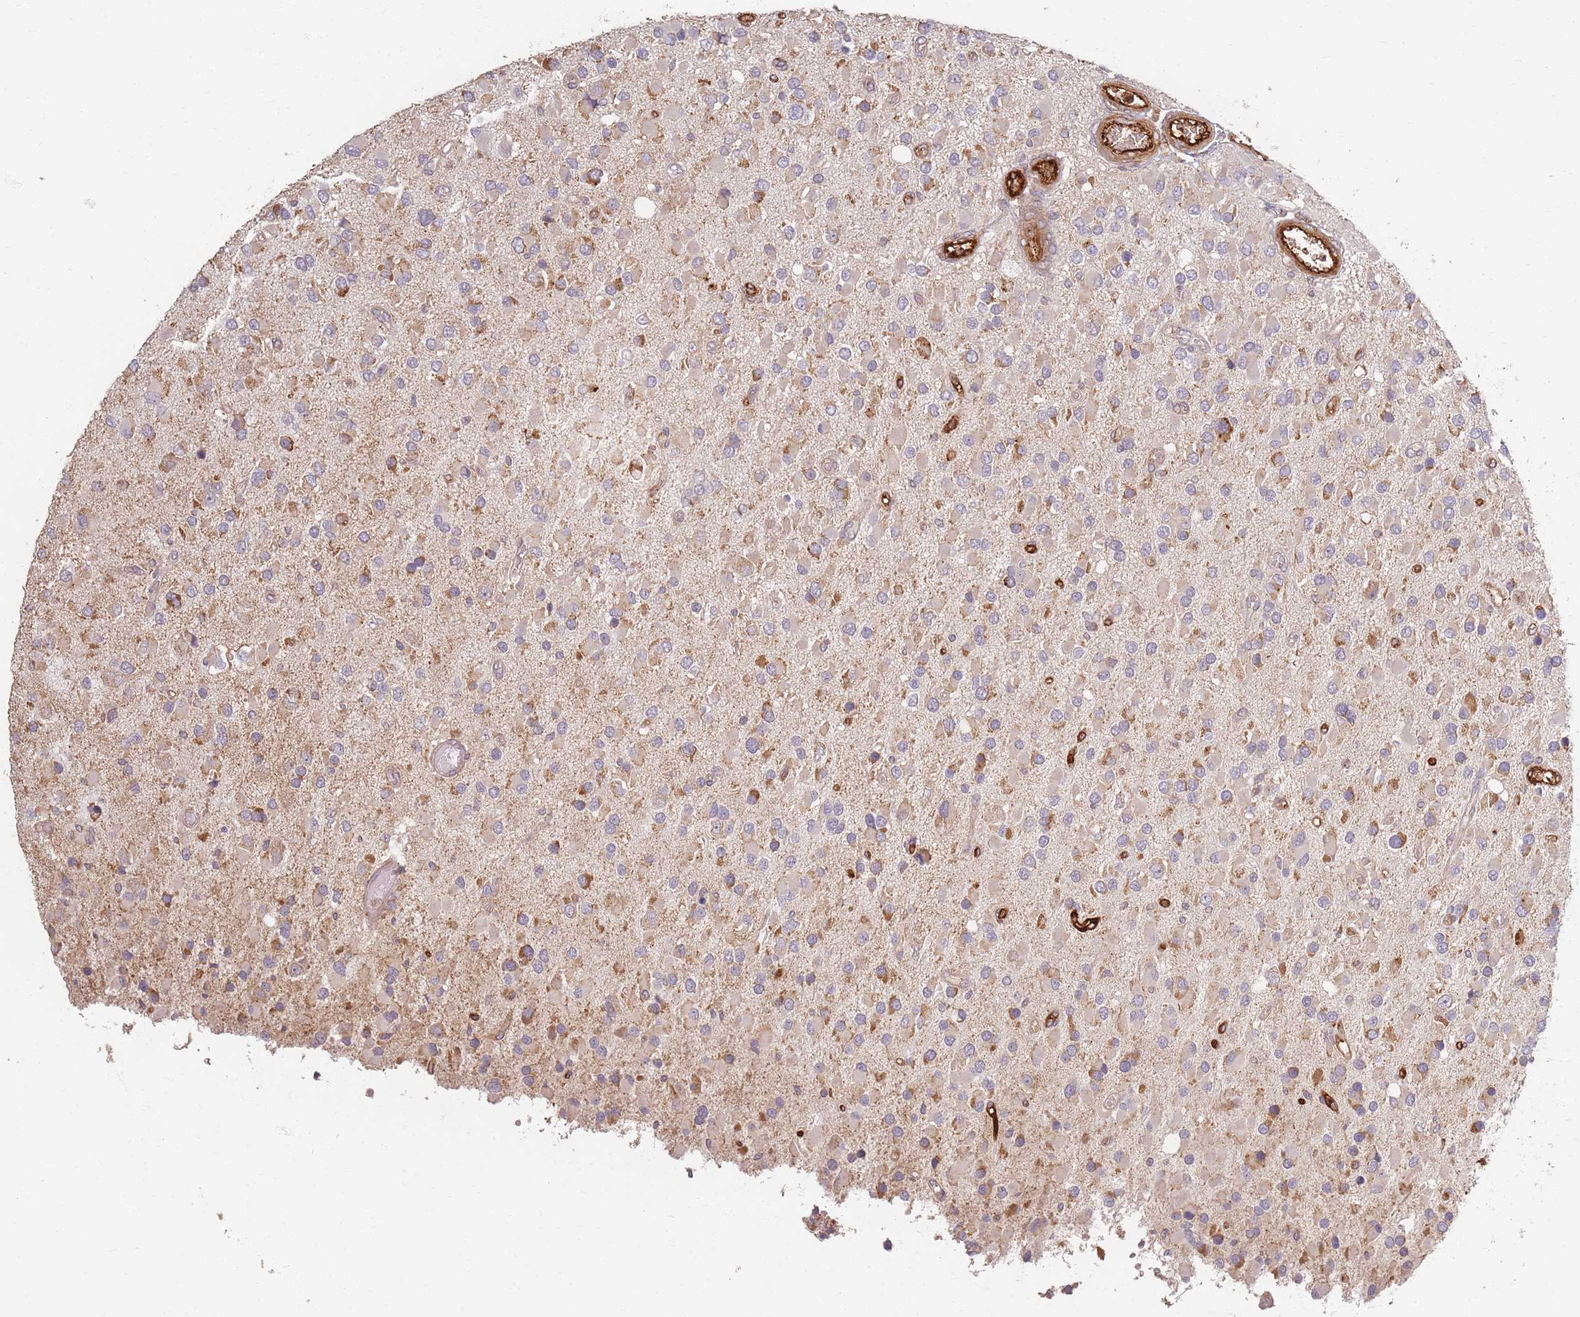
{"staining": {"intensity": "moderate", "quantity": "<25%", "location": "cytoplasmic/membranous"}, "tissue": "glioma", "cell_type": "Tumor cells", "image_type": "cancer", "snomed": [{"axis": "morphology", "description": "Glioma, malignant, High grade"}, {"axis": "topography", "description": "Brain"}], "caption": "Moderate cytoplasmic/membranous positivity is present in approximately <25% of tumor cells in malignant glioma (high-grade). (Brightfield microscopy of DAB IHC at high magnification).", "gene": "MRPS6", "patient": {"sex": "male", "age": 53}}